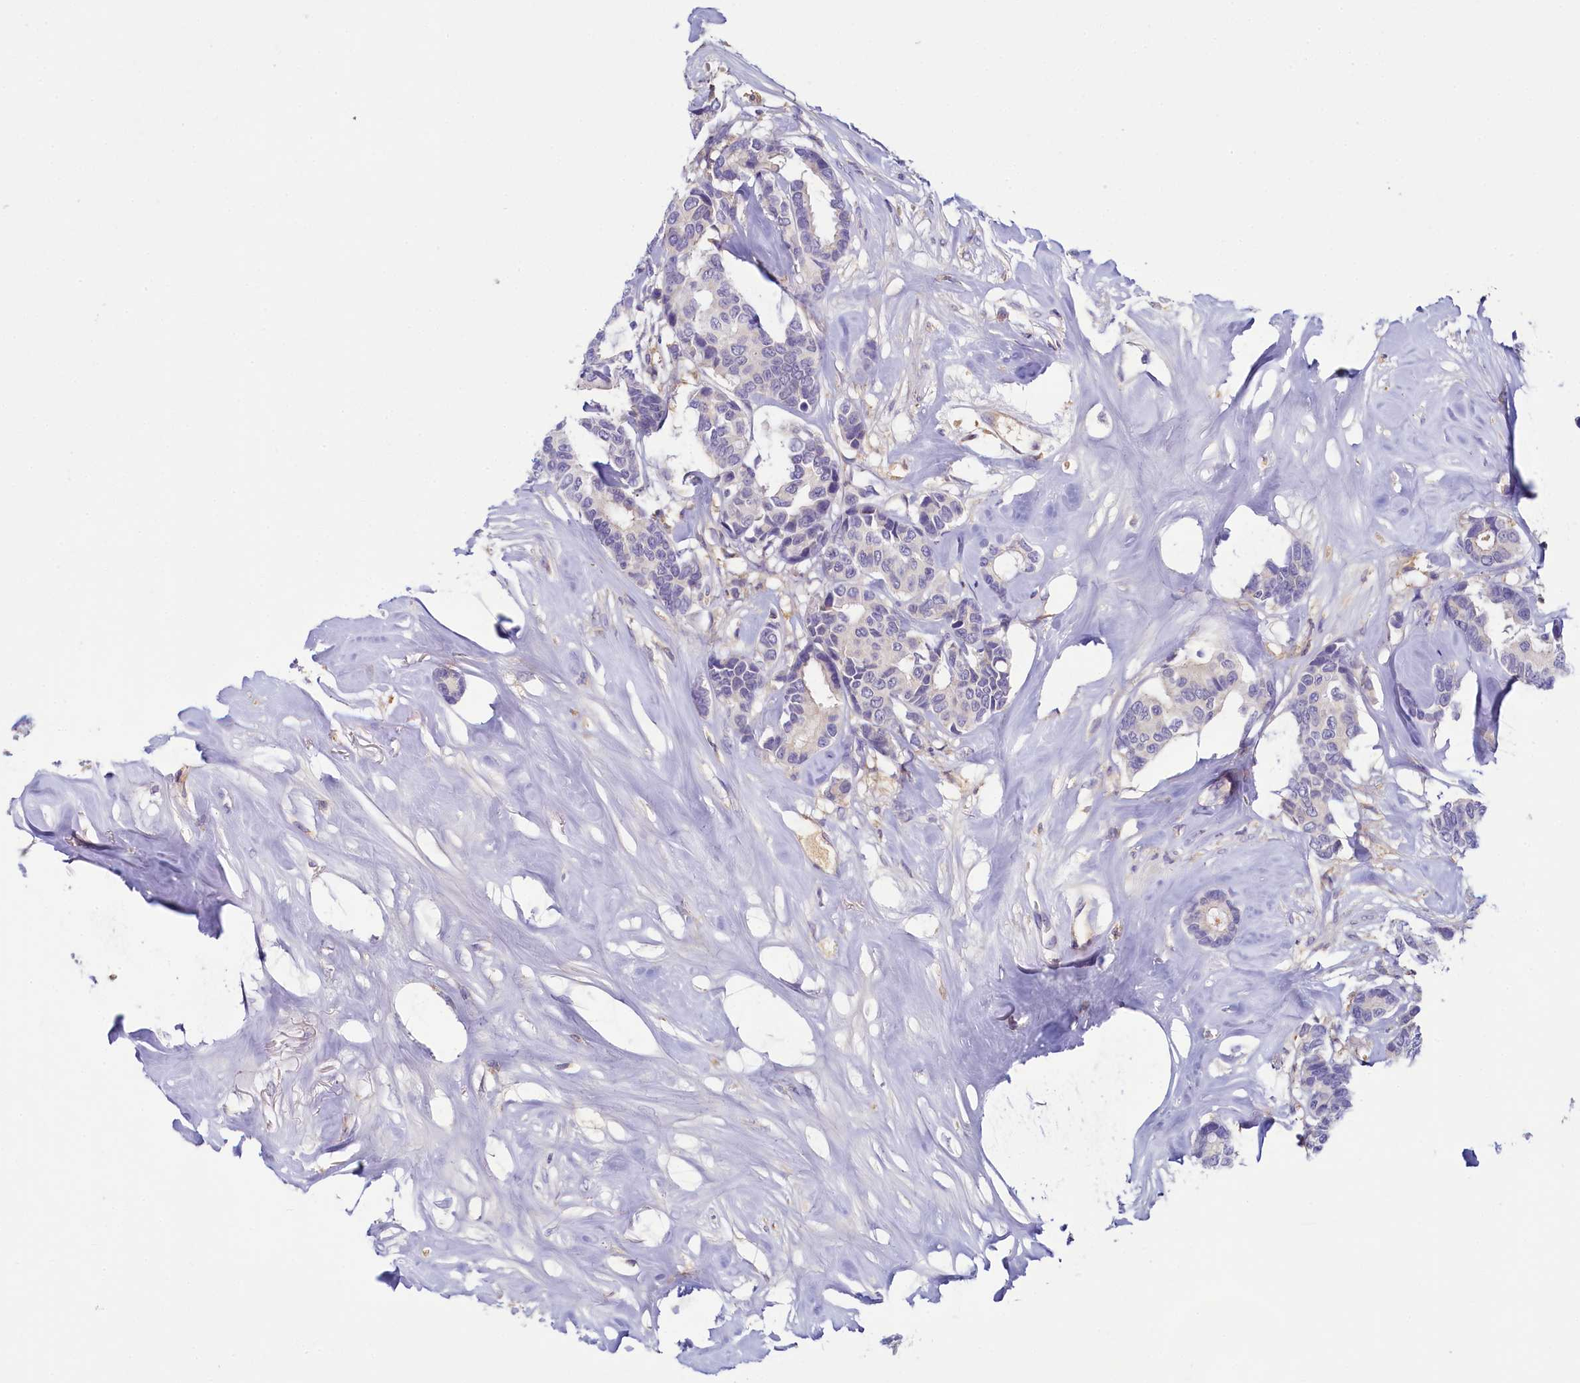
{"staining": {"intensity": "negative", "quantity": "none", "location": "none"}, "tissue": "breast cancer", "cell_type": "Tumor cells", "image_type": "cancer", "snomed": [{"axis": "morphology", "description": "Duct carcinoma"}, {"axis": "topography", "description": "Breast"}], "caption": "An immunohistochemistry photomicrograph of breast infiltrating ductal carcinoma is shown. There is no staining in tumor cells of breast infiltrating ductal carcinoma. Brightfield microscopy of immunohistochemistry stained with DAB (brown) and hematoxylin (blue), captured at high magnification.", "gene": "FGFR2", "patient": {"sex": "female", "age": 87}}